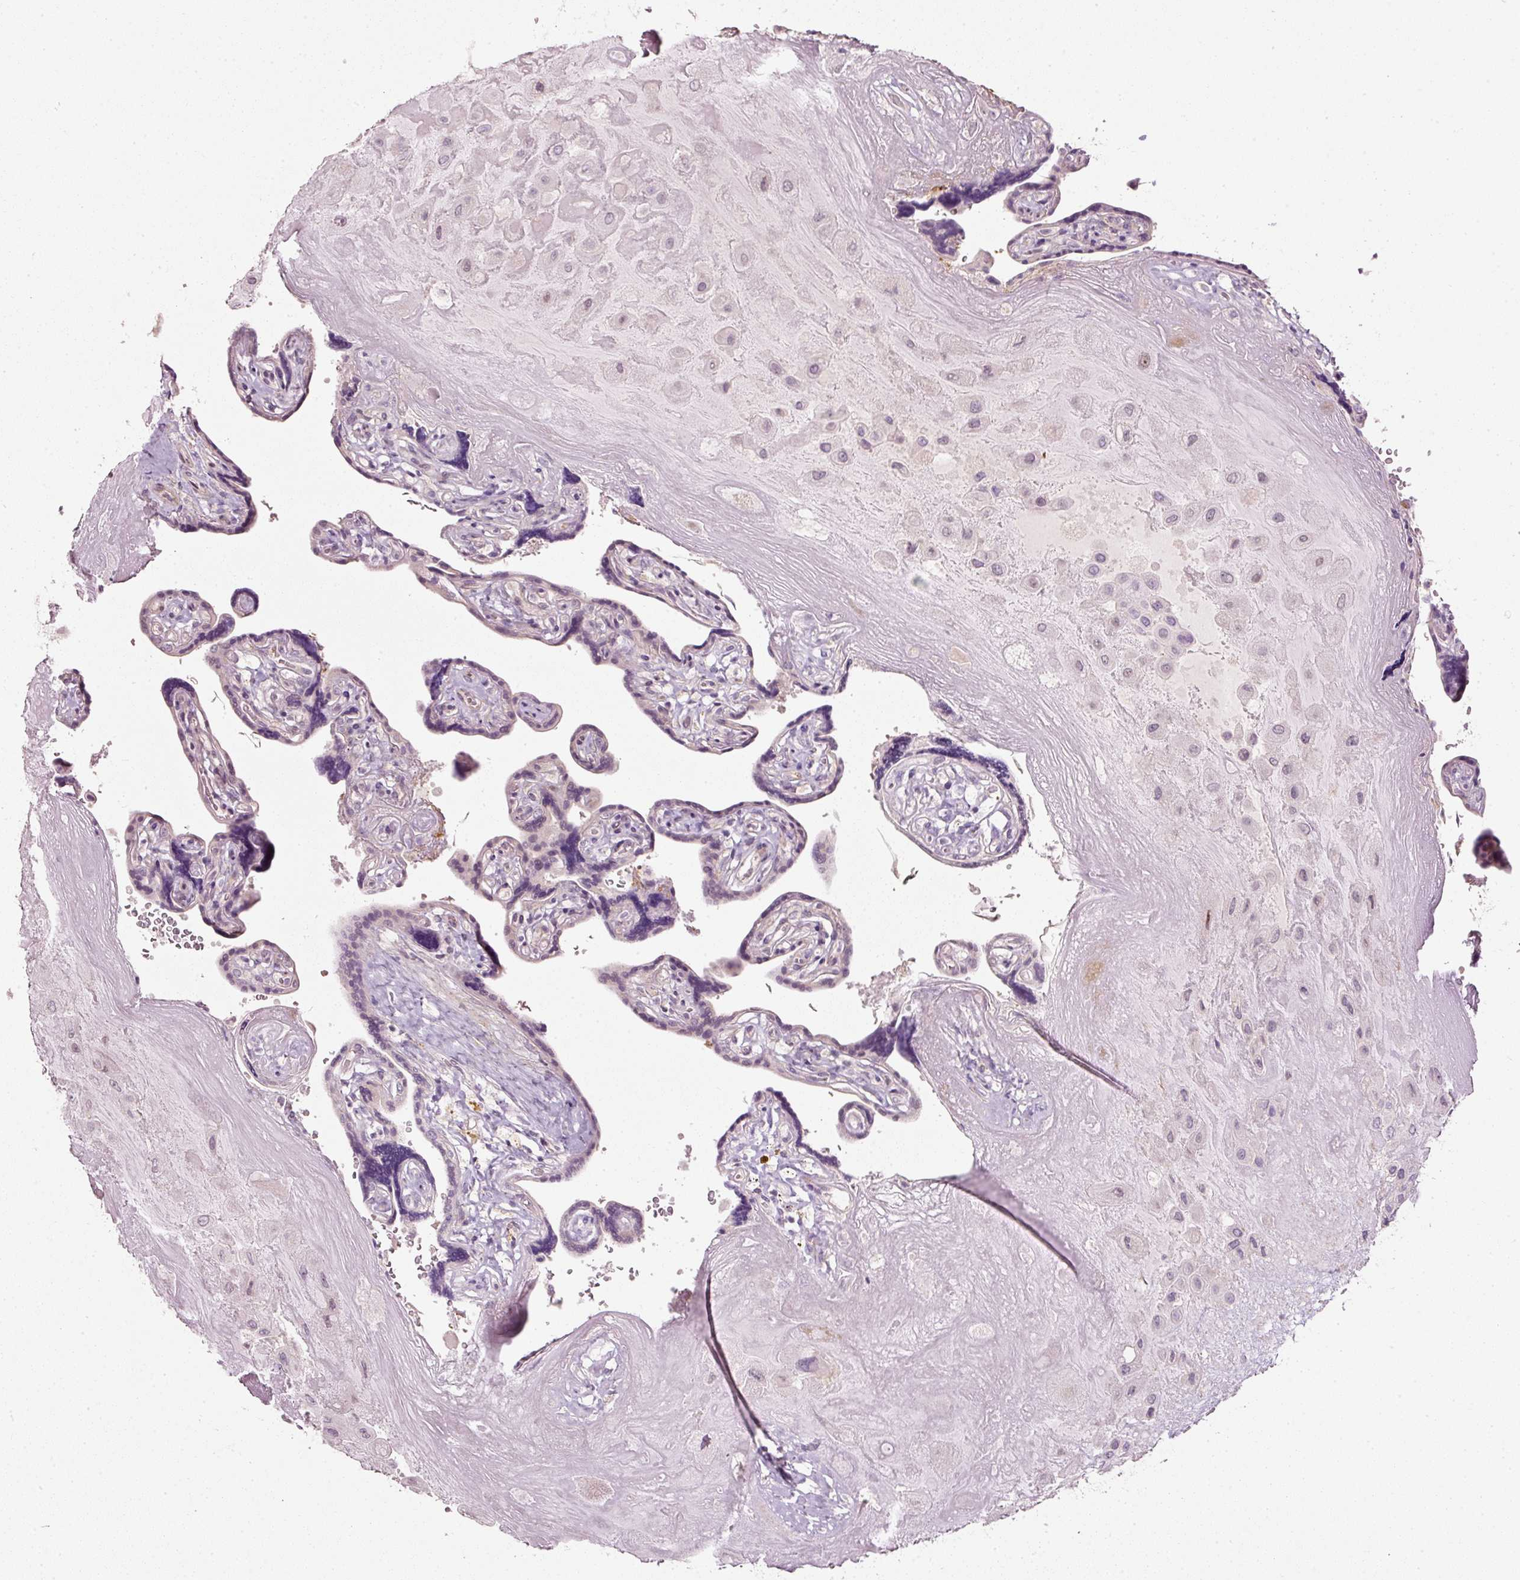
{"staining": {"intensity": "negative", "quantity": "none", "location": "none"}, "tissue": "placenta", "cell_type": "Decidual cells", "image_type": "normal", "snomed": [{"axis": "morphology", "description": "Normal tissue, NOS"}, {"axis": "topography", "description": "Placenta"}], "caption": "The IHC photomicrograph has no significant expression in decidual cells of placenta. (DAB IHC visualized using brightfield microscopy, high magnification).", "gene": "TOGARAM1", "patient": {"sex": "female", "age": 32}}